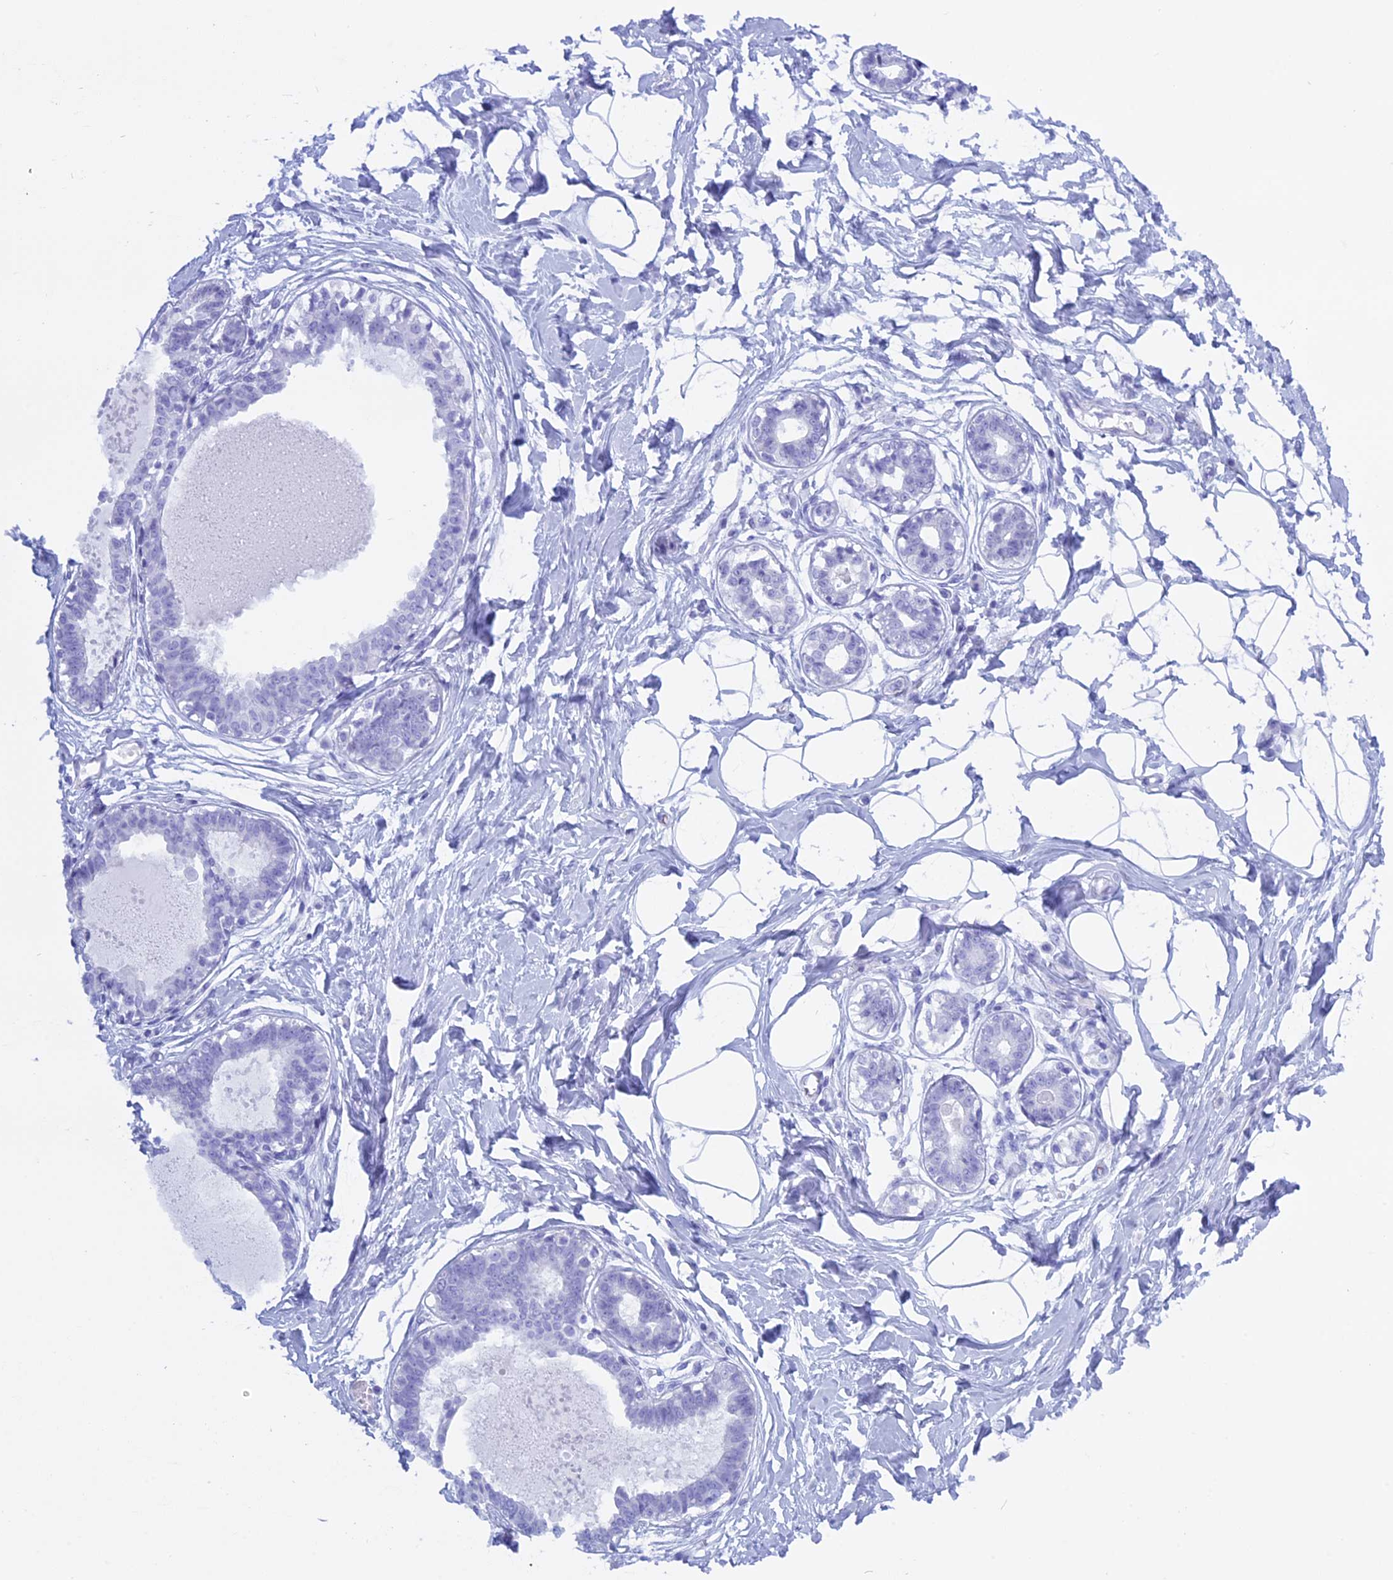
{"staining": {"intensity": "negative", "quantity": "none", "location": "none"}, "tissue": "breast", "cell_type": "Adipocytes", "image_type": "normal", "snomed": [{"axis": "morphology", "description": "Normal tissue, NOS"}, {"axis": "topography", "description": "Breast"}], "caption": "Histopathology image shows no protein positivity in adipocytes of benign breast. (DAB immunohistochemistry with hematoxylin counter stain).", "gene": "KCTD21", "patient": {"sex": "female", "age": 45}}